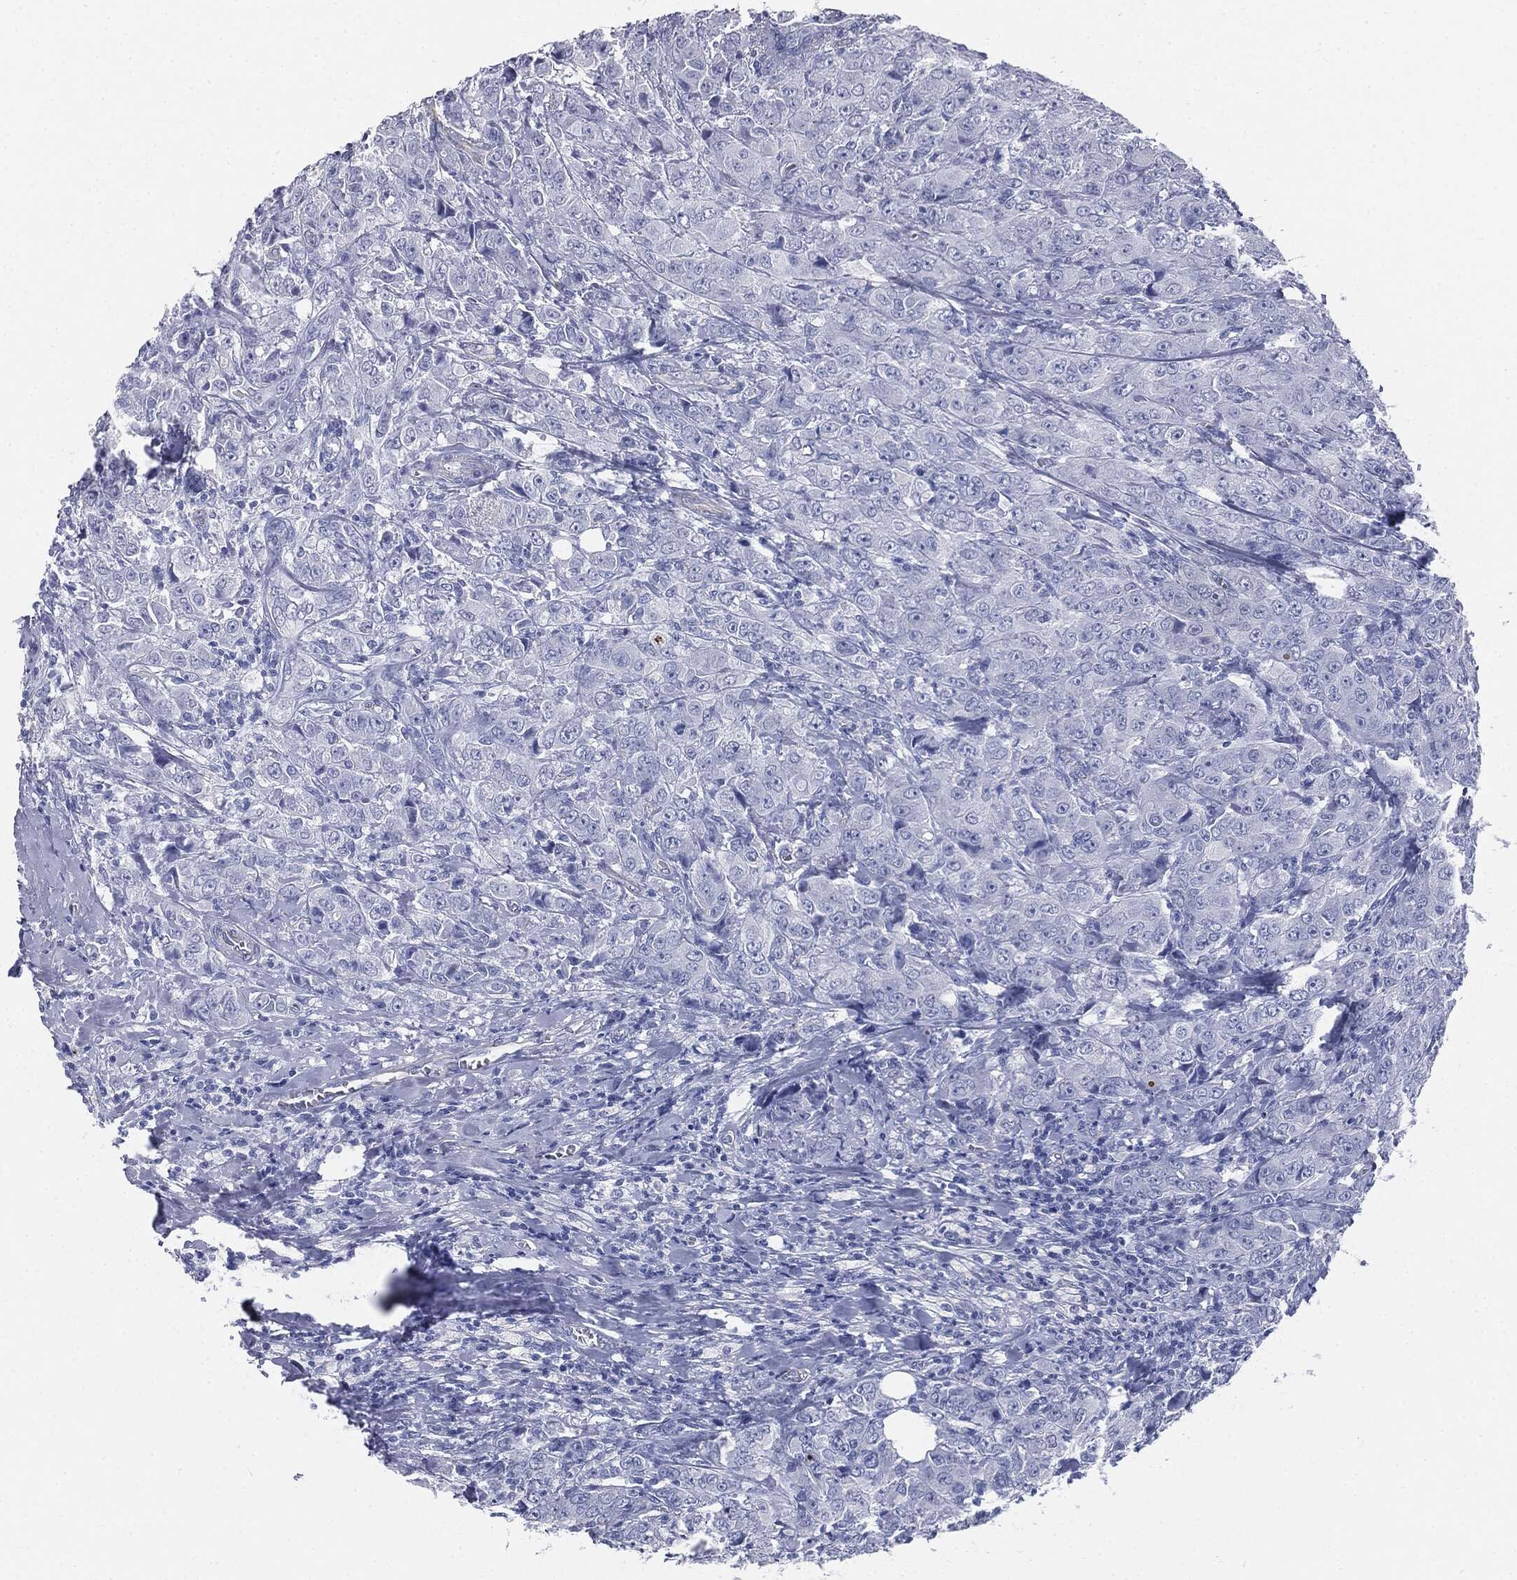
{"staining": {"intensity": "negative", "quantity": "none", "location": "none"}, "tissue": "breast cancer", "cell_type": "Tumor cells", "image_type": "cancer", "snomed": [{"axis": "morphology", "description": "Duct carcinoma"}, {"axis": "topography", "description": "Breast"}], "caption": "There is no significant expression in tumor cells of invasive ductal carcinoma (breast). Nuclei are stained in blue.", "gene": "MUC5AC", "patient": {"sex": "female", "age": 43}}